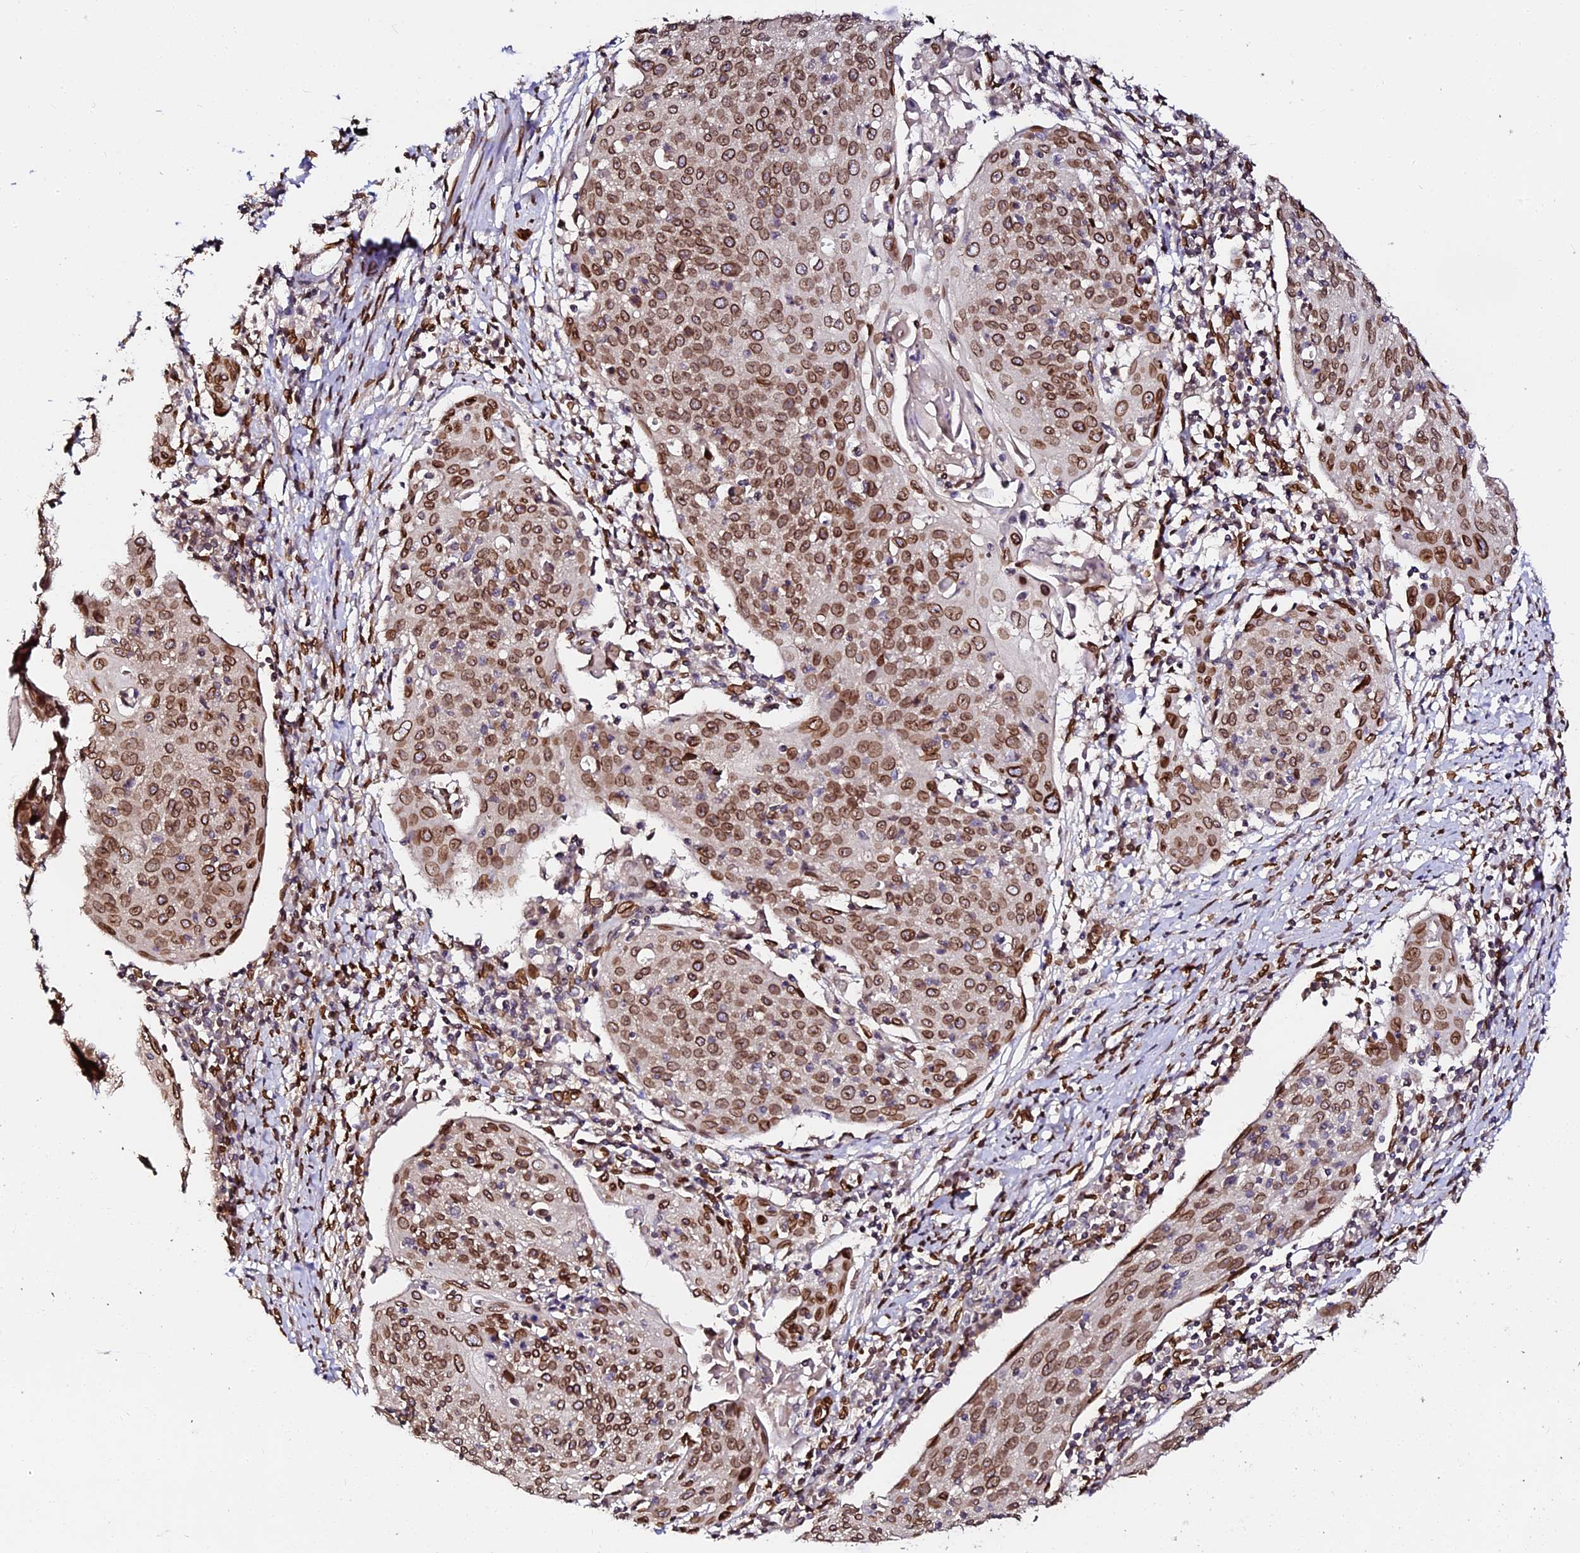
{"staining": {"intensity": "strong", "quantity": "25%-75%", "location": "cytoplasmic/membranous,nuclear"}, "tissue": "cervical cancer", "cell_type": "Tumor cells", "image_type": "cancer", "snomed": [{"axis": "morphology", "description": "Squamous cell carcinoma, NOS"}, {"axis": "topography", "description": "Cervix"}], "caption": "Approximately 25%-75% of tumor cells in cervical cancer display strong cytoplasmic/membranous and nuclear protein positivity as visualized by brown immunohistochemical staining.", "gene": "ANAPC5", "patient": {"sex": "female", "age": 67}}